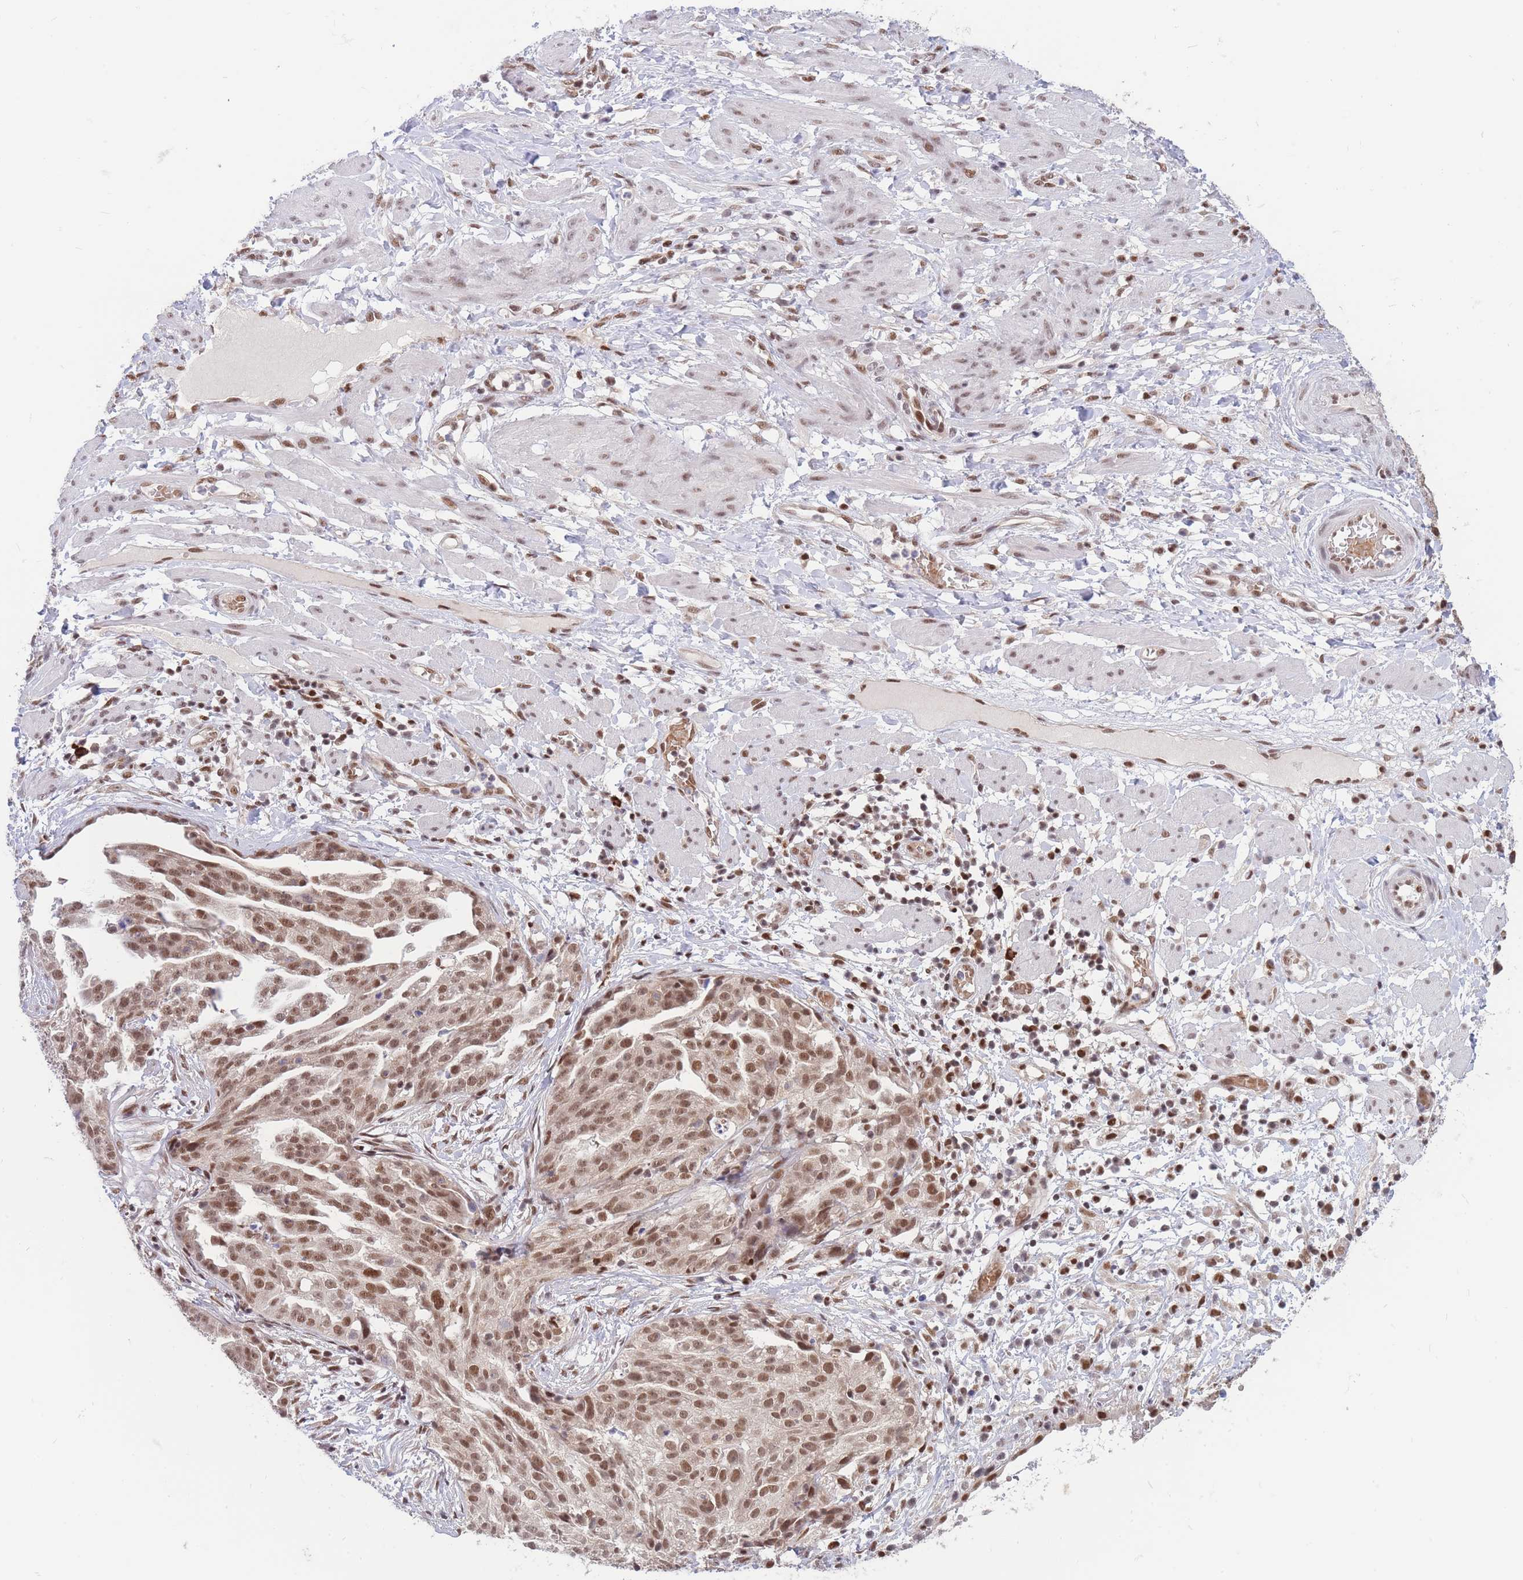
{"staining": {"intensity": "moderate", "quantity": ">75%", "location": "nuclear"}, "tissue": "ovarian cancer", "cell_type": "Tumor cells", "image_type": "cancer", "snomed": [{"axis": "morphology", "description": "Cystadenocarcinoma, serous, NOS"}, {"axis": "topography", "description": "Ovary"}], "caption": "A medium amount of moderate nuclear expression is appreciated in approximately >75% of tumor cells in serous cystadenocarcinoma (ovarian) tissue.", "gene": "SMAD9", "patient": {"sex": "female", "age": 58}}